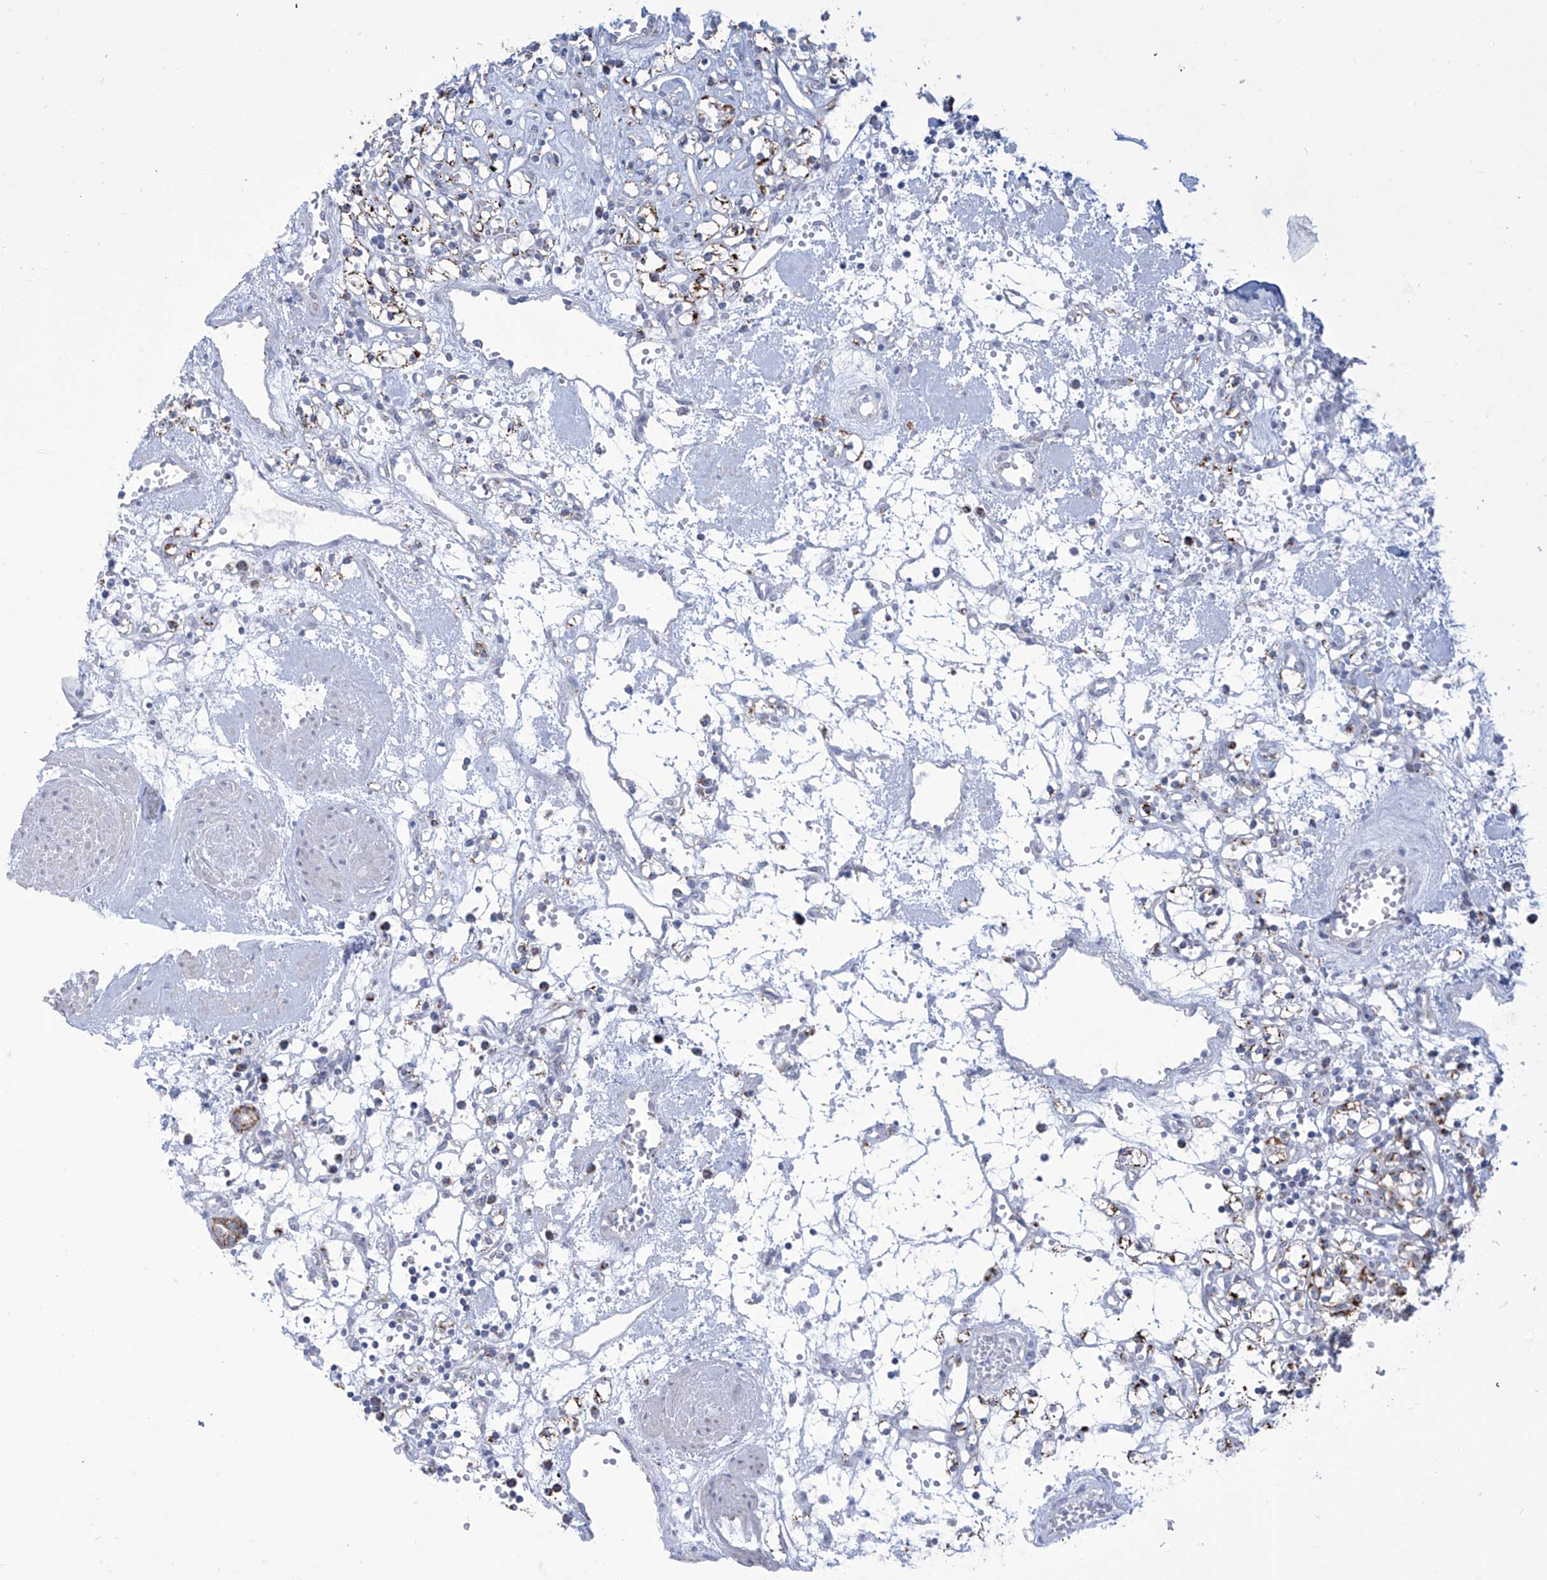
{"staining": {"intensity": "strong", "quantity": "25%-75%", "location": "cytoplasmic/membranous"}, "tissue": "renal cancer", "cell_type": "Tumor cells", "image_type": "cancer", "snomed": [{"axis": "morphology", "description": "Adenocarcinoma, NOS"}, {"axis": "topography", "description": "Kidney"}], "caption": "High-power microscopy captured an IHC micrograph of adenocarcinoma (renal), revealing strong cytoplasmic/membranous positivity in about 25%-75% of tumor cells. (Stains: DAB in brown, nuclei in blue, Microscopy: brightfield microscopy at high magnification).", "gene": "ALDH6A1", "patient": {"sex": "female", "age": 59}}